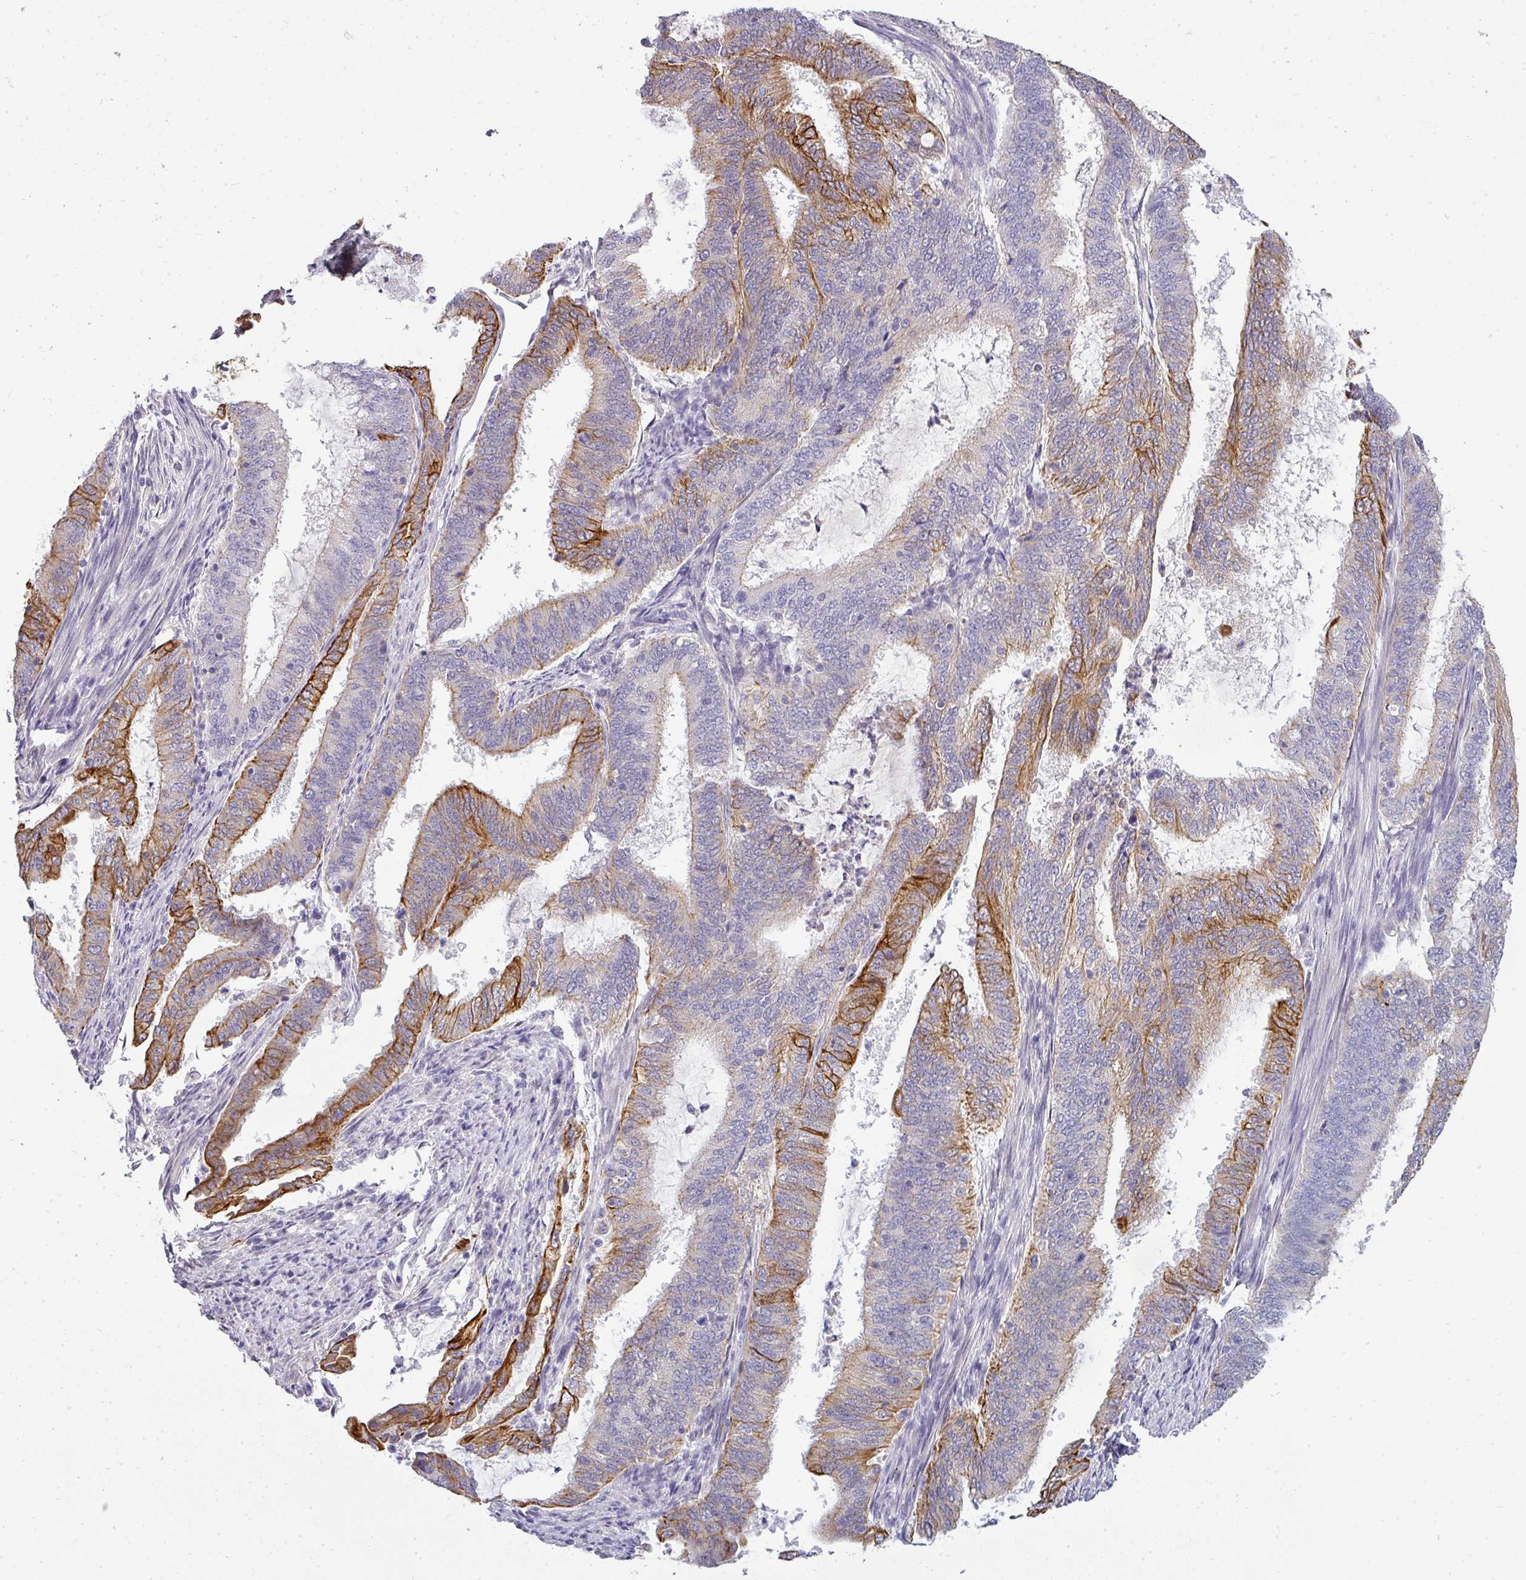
{"staining": {"intensity": "strong", "quantity": "<25%", "location": "cytoplasmic/membranous"}, "tissue": "endometrial cancer", "cell_type": "Tumor cells", "image_type": "cancer", "snomed": [{"axis": "morphology", "description": "Adenocarcinoma, NOS"}, {"axis": "topography", "description": "Endometrium"}], "caption": "IHC image of neoplastic tissue: human adenocarcinoma (endometrial) stained using immunohistochemistry displays medium levels of strong protein expression localized specifically in the cytoplasmic/membranous of tumor cells, appearing as a cytoplasmic/membranous brown color.", "gene": "ASXL3", "patient": {"sex": "female", "age": 51}}